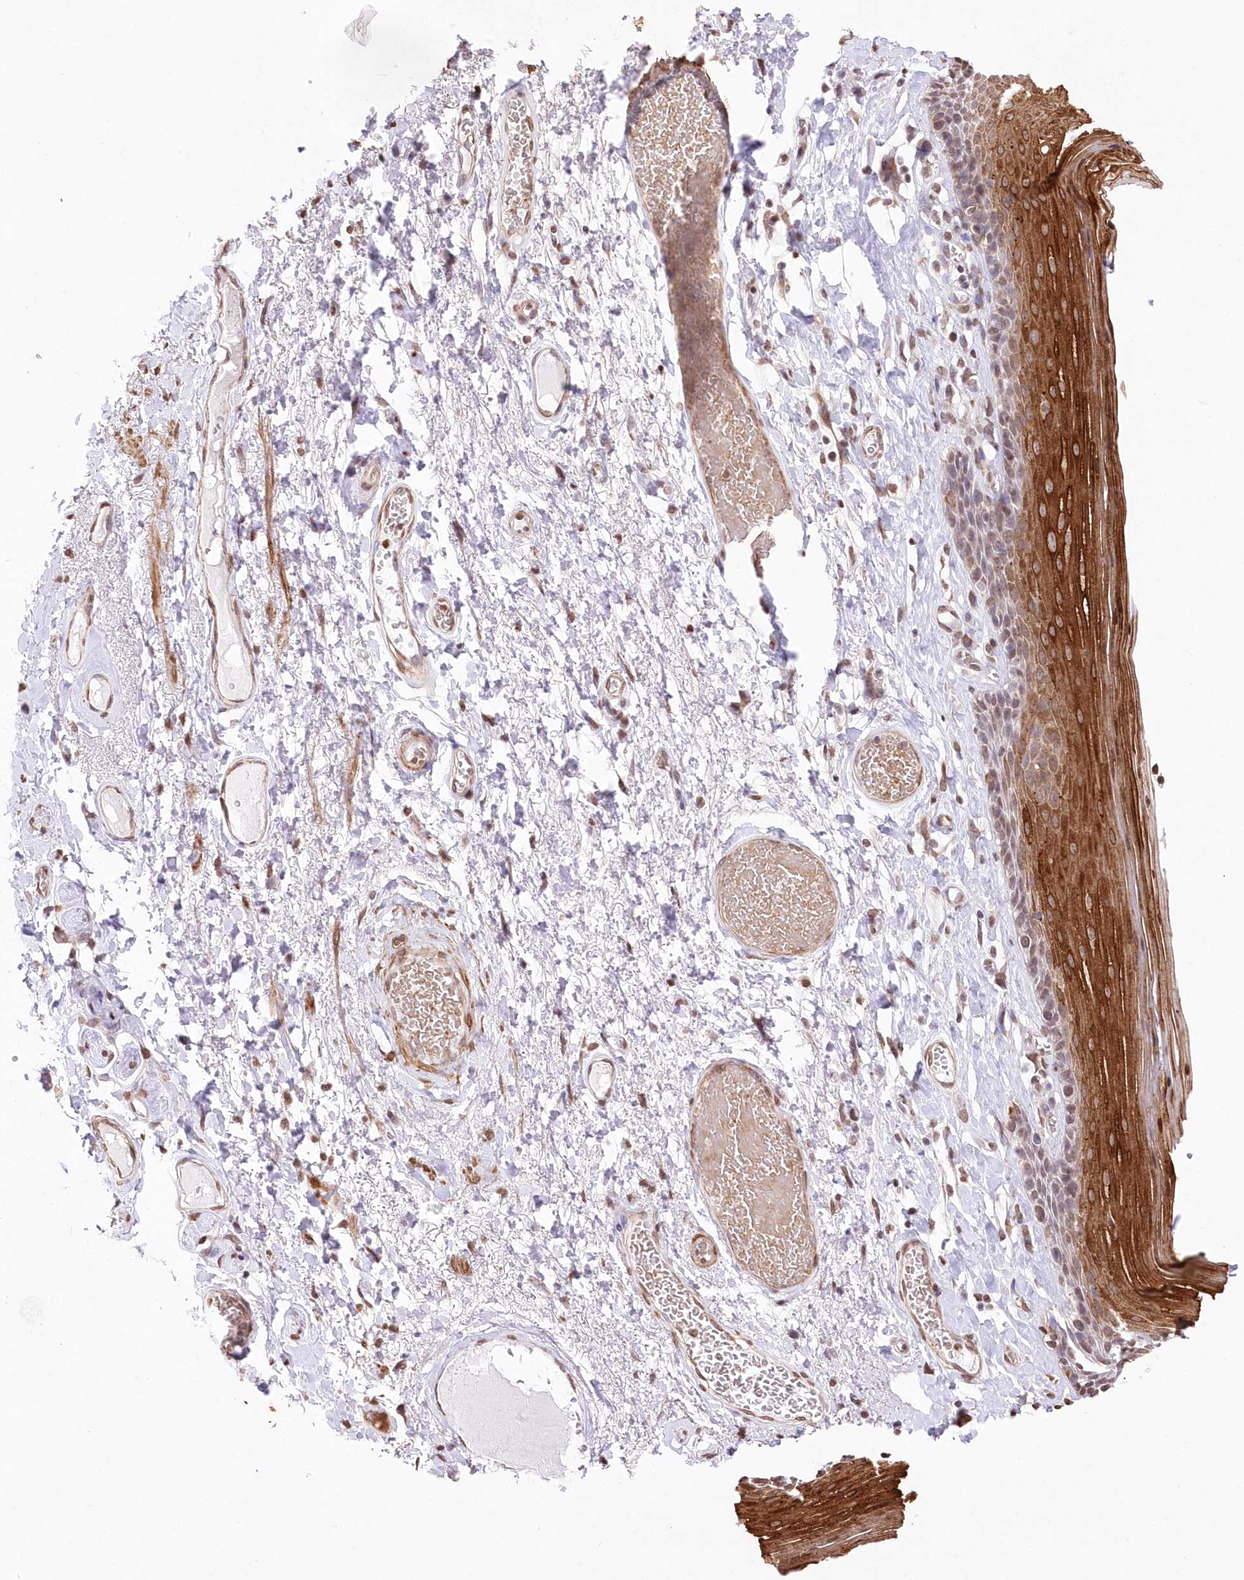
{"staining": {"intensity": "strong", "quantity": "25%-75%", "location": "cytoplasmic/membranous"}, "tissue": "skin", "cell_type": "Epidermal cells", "image_type": "normal", "snomed": [{"axis": "morphology", "description": "Normal tissue, NOS"}, {"axis": "topography", "description": "Anal"}], "caption": "The image displays staining of unremarkable skin, revealing strong cytoplasmic/membranous protein staining (brown color) within epidermal cells. (brown staining indicates protein expression, while blue staining denotes nuclei).", "gene": "ENSG00000275740", "patient": {"sex": "male", "age": 69}}